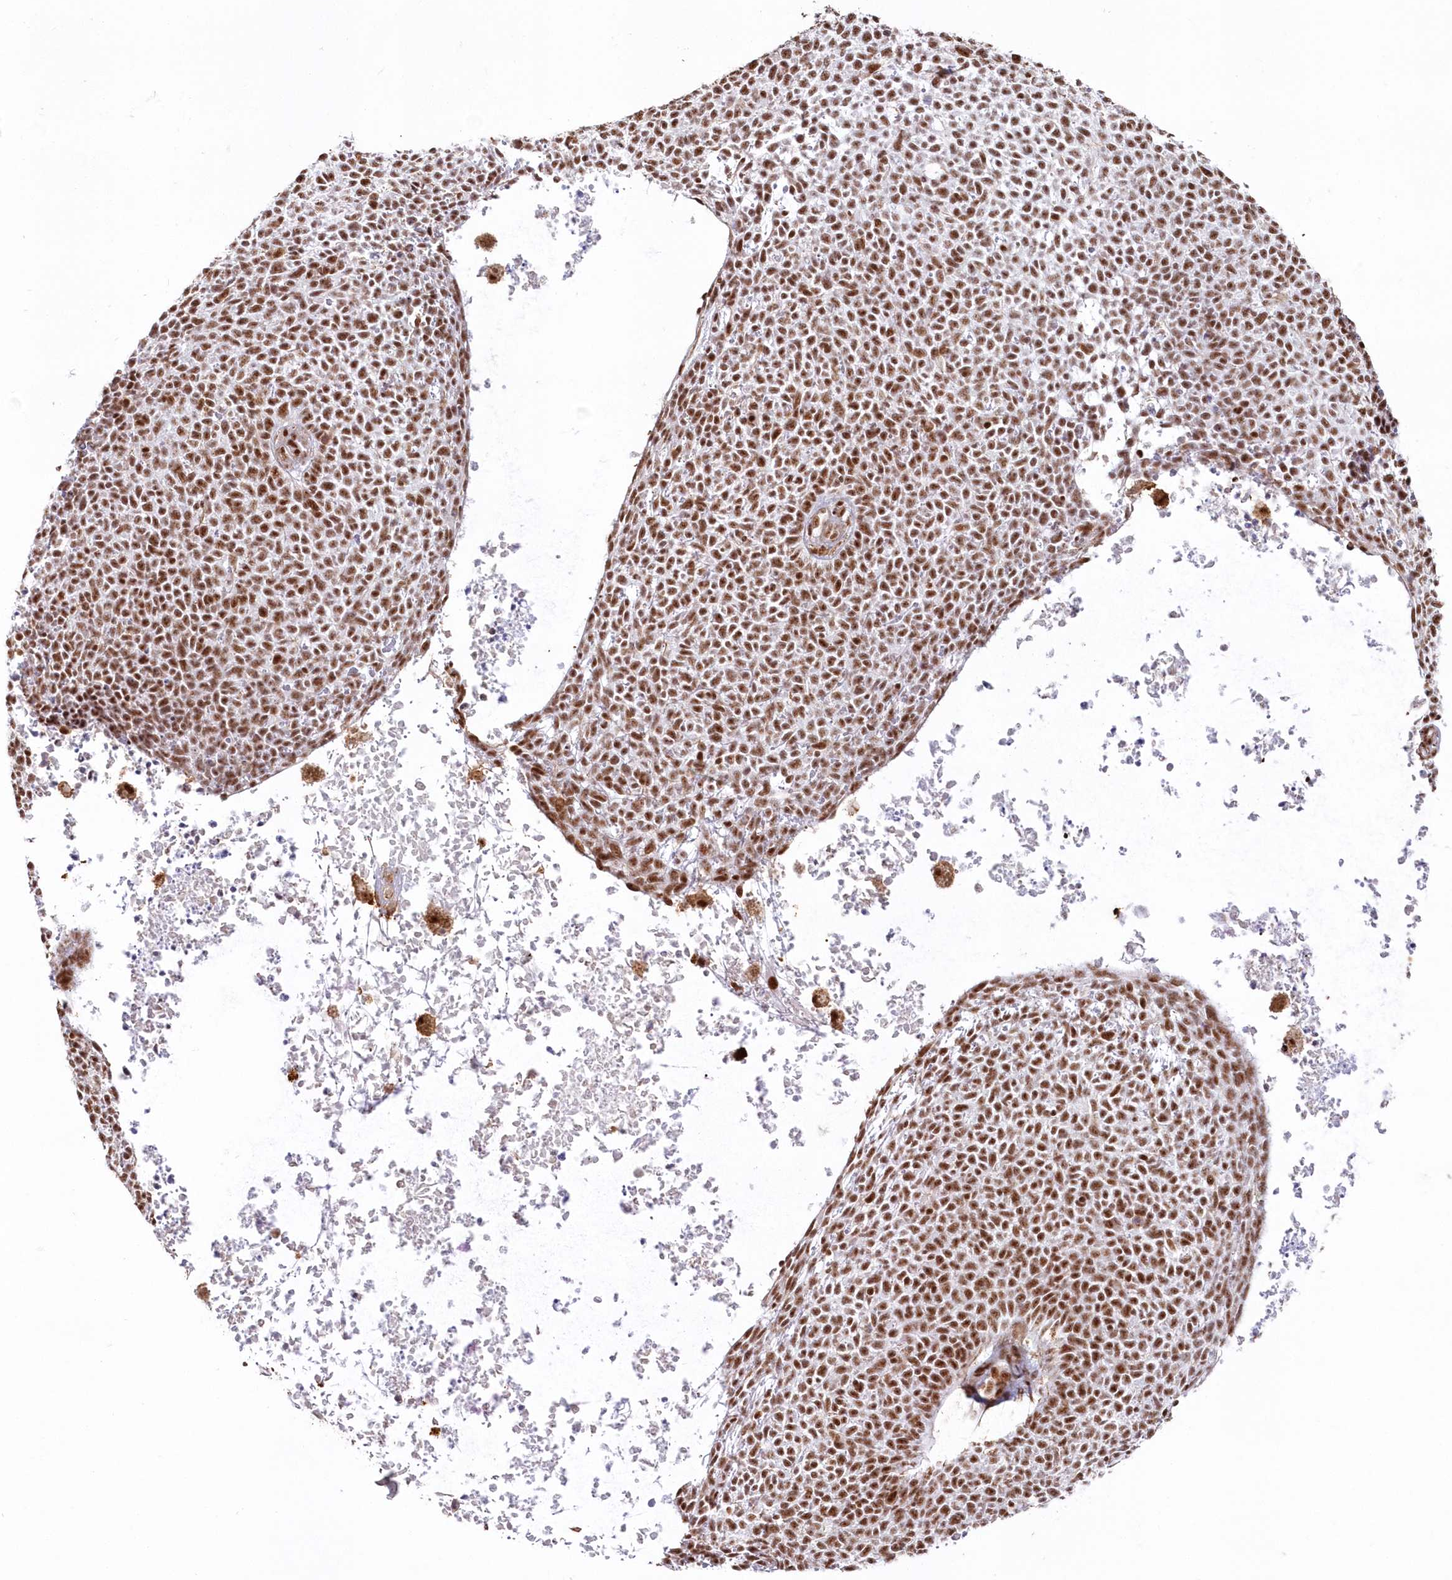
{"staining": {"intensity": "moderate", "quantity": ">75%", "location": "nuclear"}, "tissue": "skin cancer", "cell_type": "Tumor cells", "image_type": "cancer", "snomed": [{"axis": "morphology", "description": "Basal cell carcinoma"}, {"axis": "topography", "description": "Skin"}], "caption": "Basal cell carcinoma (skin) was stained to show a protein in brown. There is medium levels of moderate nuclear positivity in about >75% of tumor cells. (IHC, brightfield microscopy, high magnification).", "gene": "DDX46", "patient": {"sex": "female", "age": 84}}